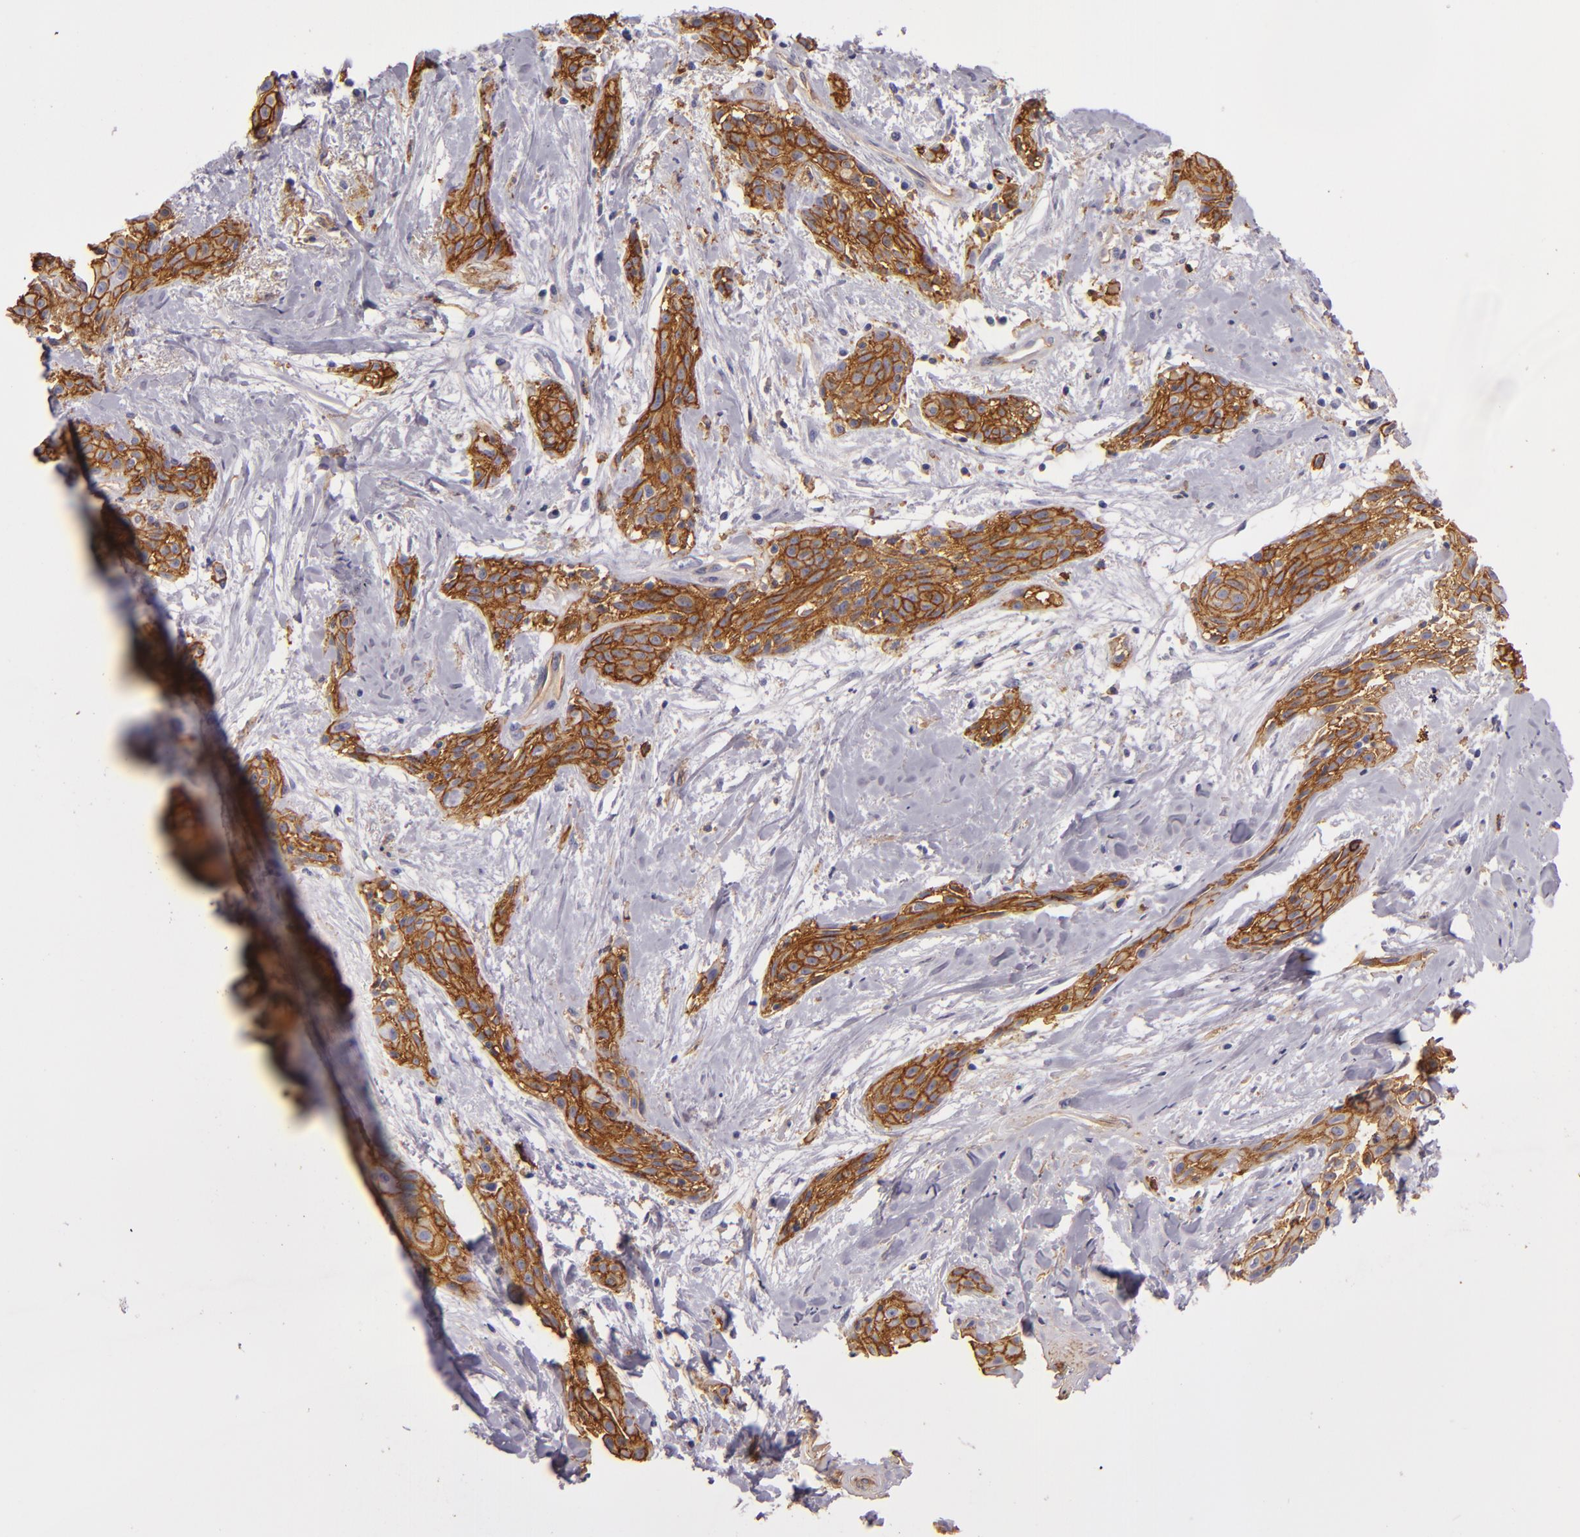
{"staining": {"intensity": "strong", "quantity": ">75%", "location": "cytoplasmic/membranous"}, "tissue": "skin cancer", "cell_type": "Tumor cells", "image_type": "cancer", "snomed": [{"axis": "morphology", "description": "Squamous cell carcinoma, NOS"}, {"axis": "topography", "description": "Skin"}, {"axis": "topography", "description": "Anal"}], "caption": "Skin cancer (squamous cell carcinoma) was stained to show a protein in brown. There is high levels of strong cytoplasmic/membranous positivity in about >75% of tumor cells.", "gene": "CD9", "patient": {"sex": "male", "age": 64}}